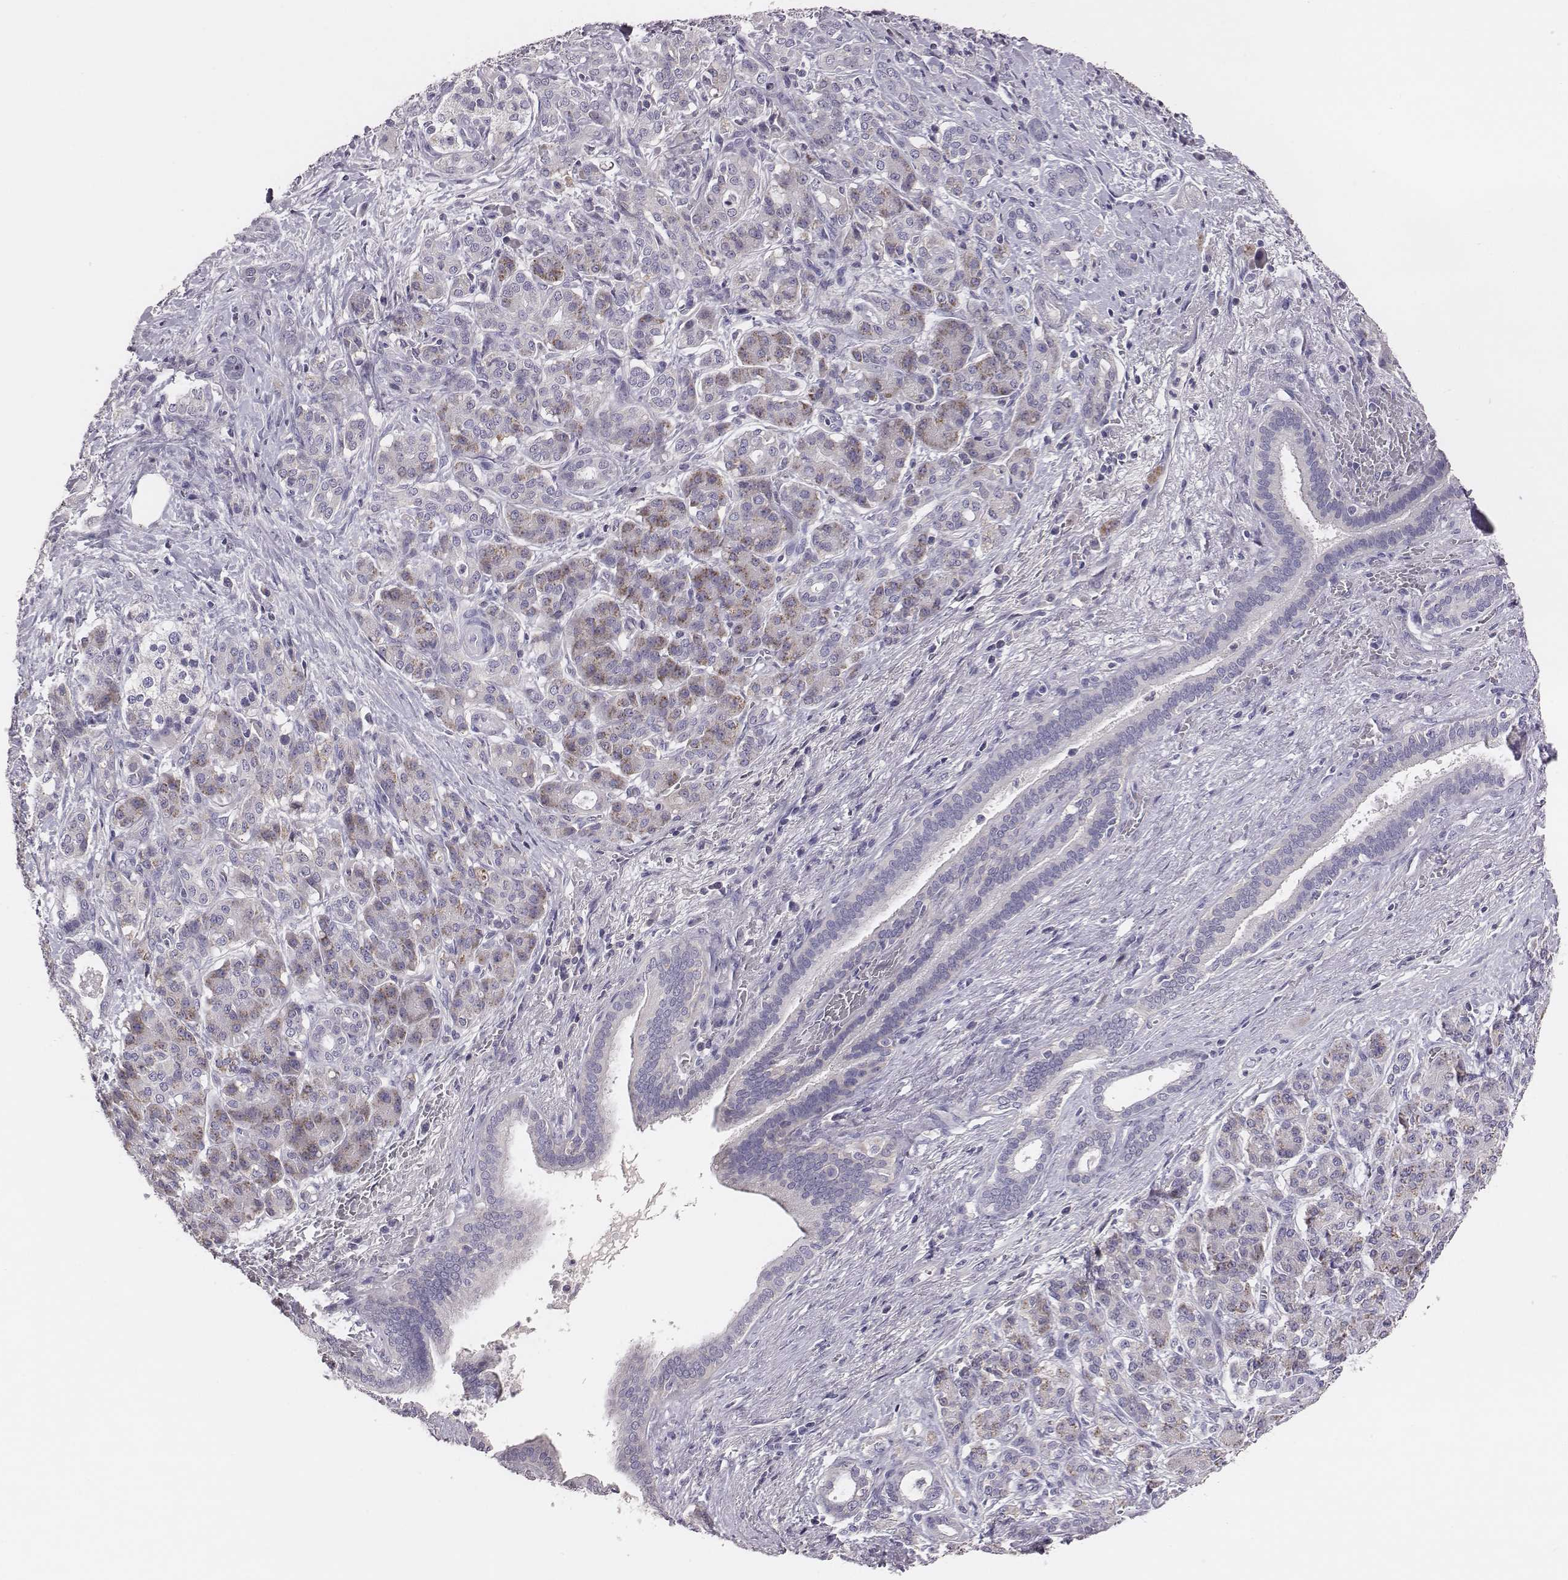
{"staining": {"intensity": "negative", "quantity": "none", "location": "none"}, "tissue": "pancreatic cancer", "cell_type": "Tumor cells", "image_type": "cancer", "snomed": [{"axis": "morphology", "description": "Normal tissue, NOS"}, {"axis": "morphology", "description": "Inflammation, NOS"}, {"axis": "morphology", "description": "Adenocarcinoma, NOS"}, {"axis": "topography", "description": "Pancreas"}], "caption": "IHC photomicrograph of human adenocarcinoma (pancreatic) stained for a protein (brown), which reveals no staining in tumor cells.", "gene": "EN1", "patient": {"sex": "male", "age": 57}}